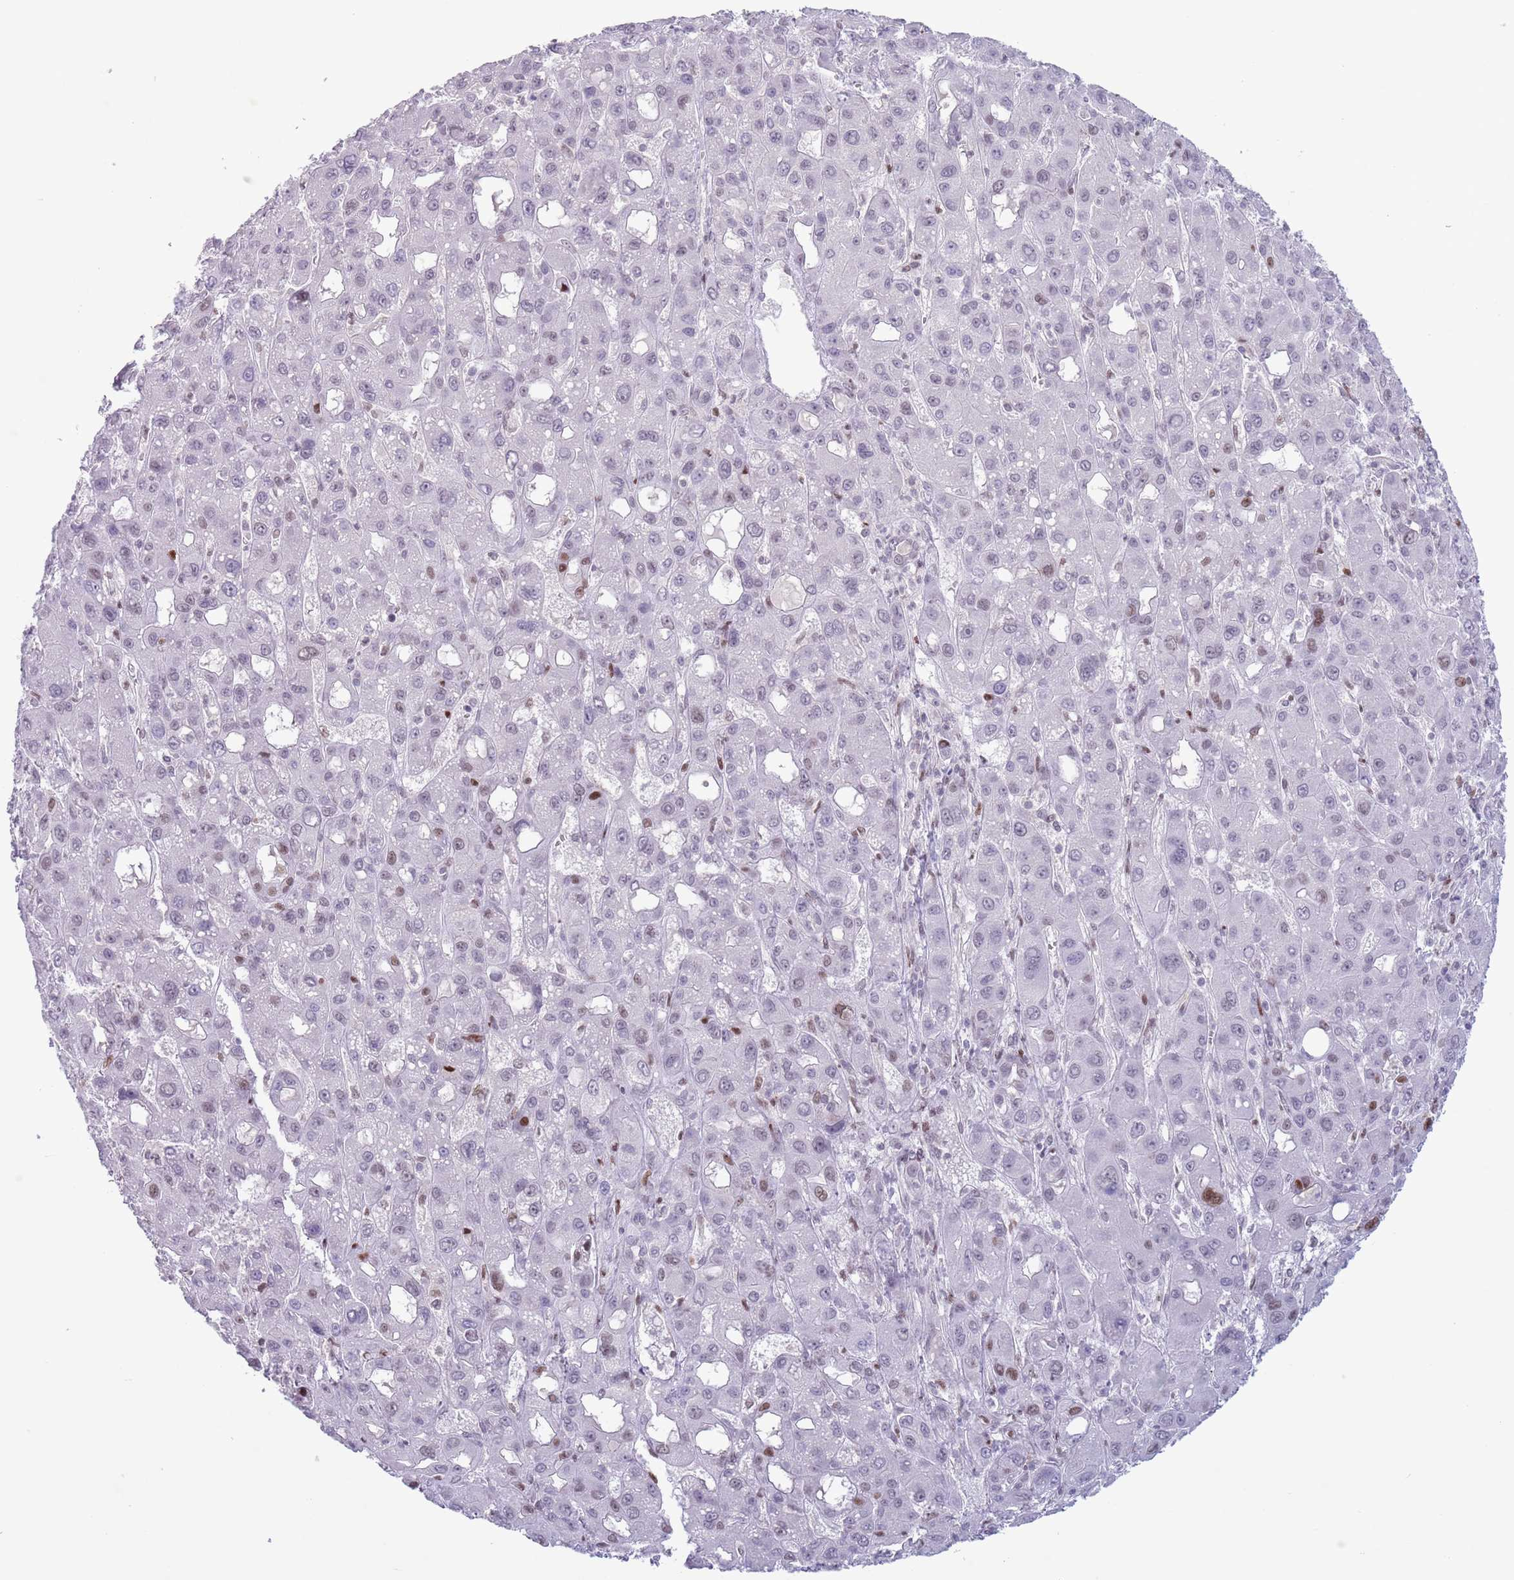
{"staining": {"intensity": "moderate", "quantity": "<25%", "location": "nuclear"}, "tissue": "liver cancer", "cell_type": "Tumor cells", "image_type": "cancer", "snomed": [{"axis": "morphology", "description": "Carcinoma, Hepatocellular, NOS"}, {"axis": "topography", "description": "Liver"}], "caption": "Immunohistochemistry of human liver cancer (hepatocellular carcinoma) reveals low levels of moderate nuclear staining in approximately <25% of tumor cells. (Brightfield microscopy of DAB IHC at high magnification).", "gene": "MFSD10", "patient": {"sex": "male", "age": 55}}